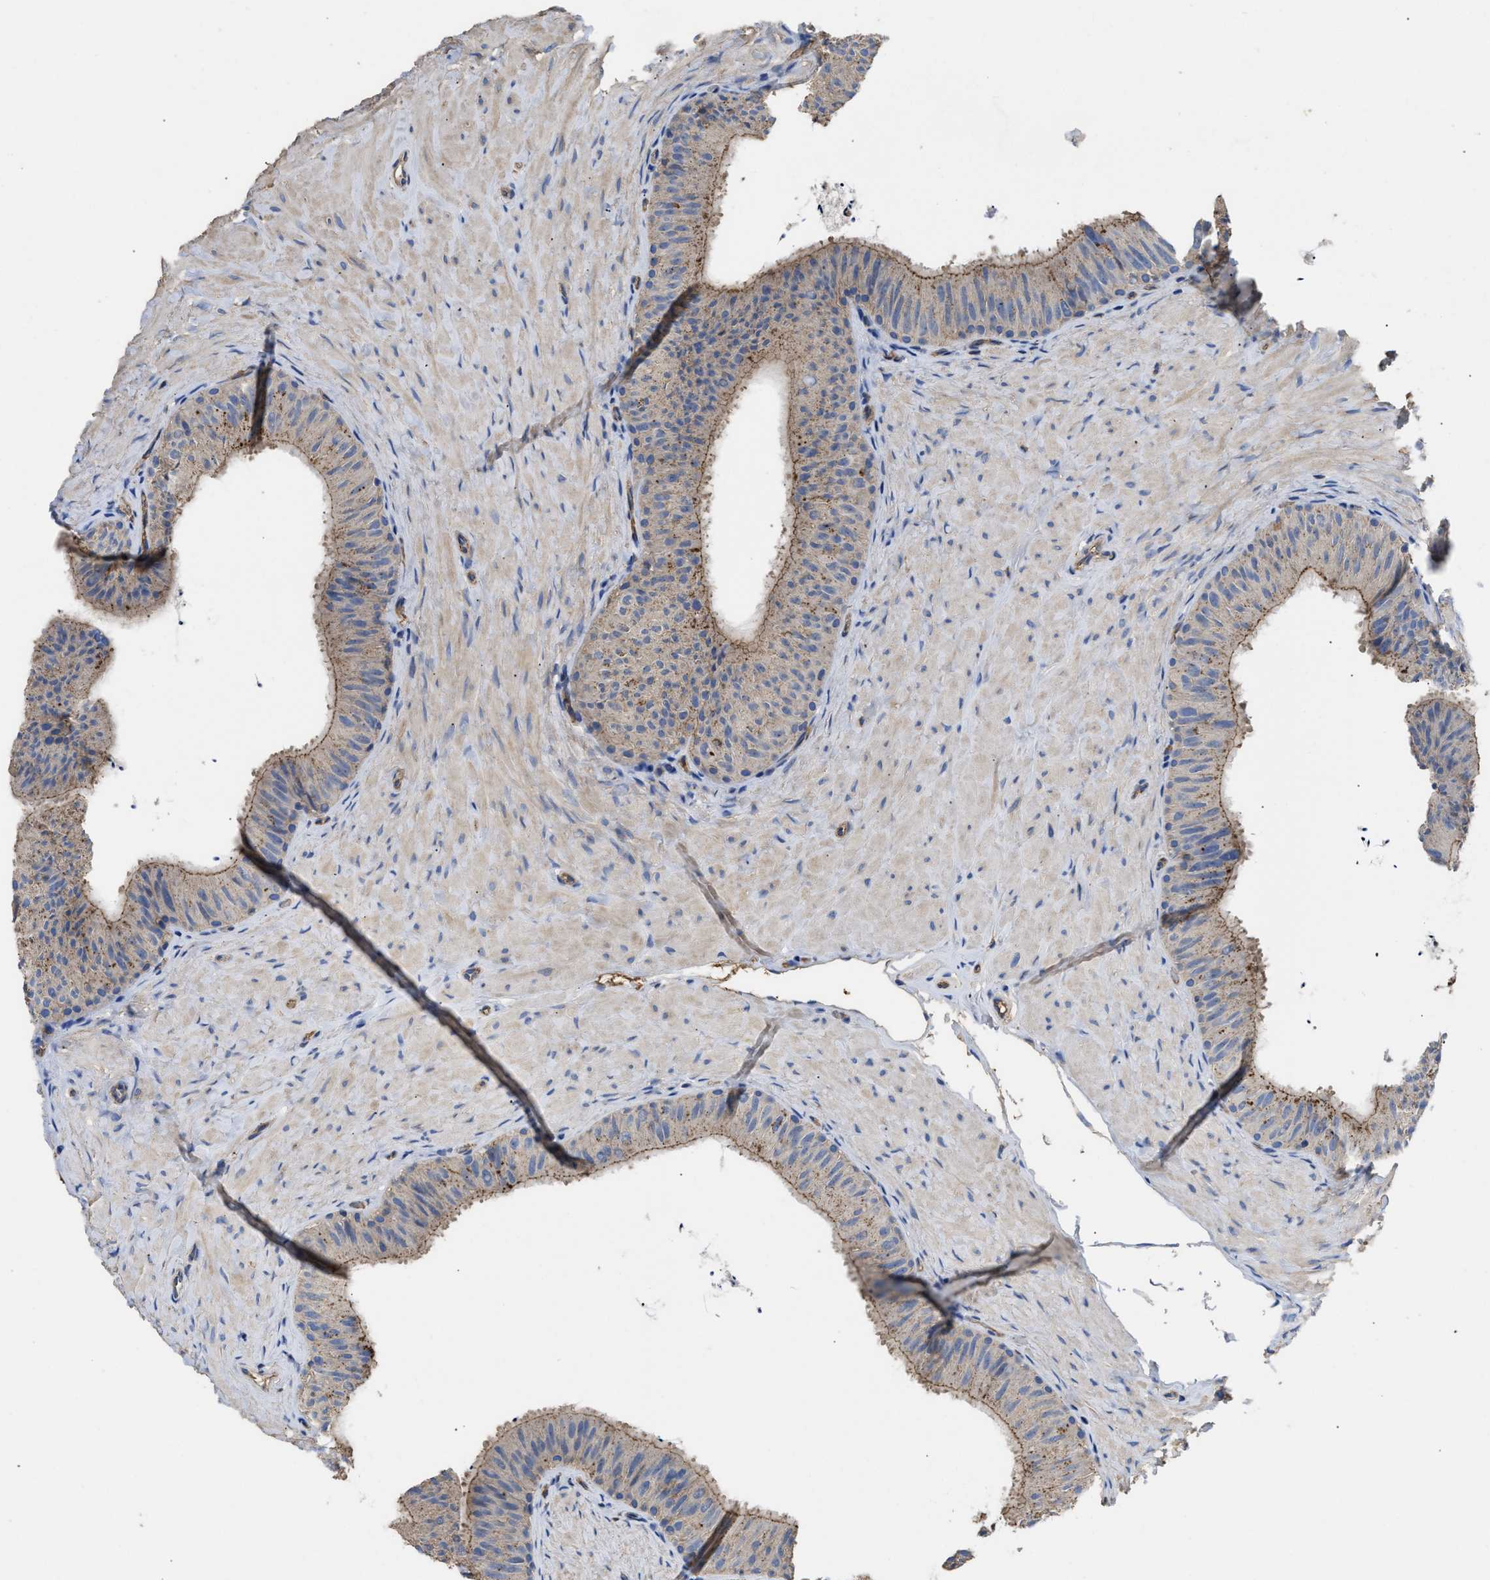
{"staining": {"intensity": "weak", "quantity": "<25%", "location": "cytoplasmic/membranous"}, "tissue": "epididymis", "cell_type": "Glandular cells", "image_type": "normal", "snomed": [{"axis": "morphology", "description": "Normal tissue, NOS"}, {"axis": "topography", "description": "Epididymis"}], "caption": "This is an immunohistochemistry image of normal human epididymis. There is no expression in glandular cells.", "gene": "USP4", "patient": {"sex": "male", "age": 34}}